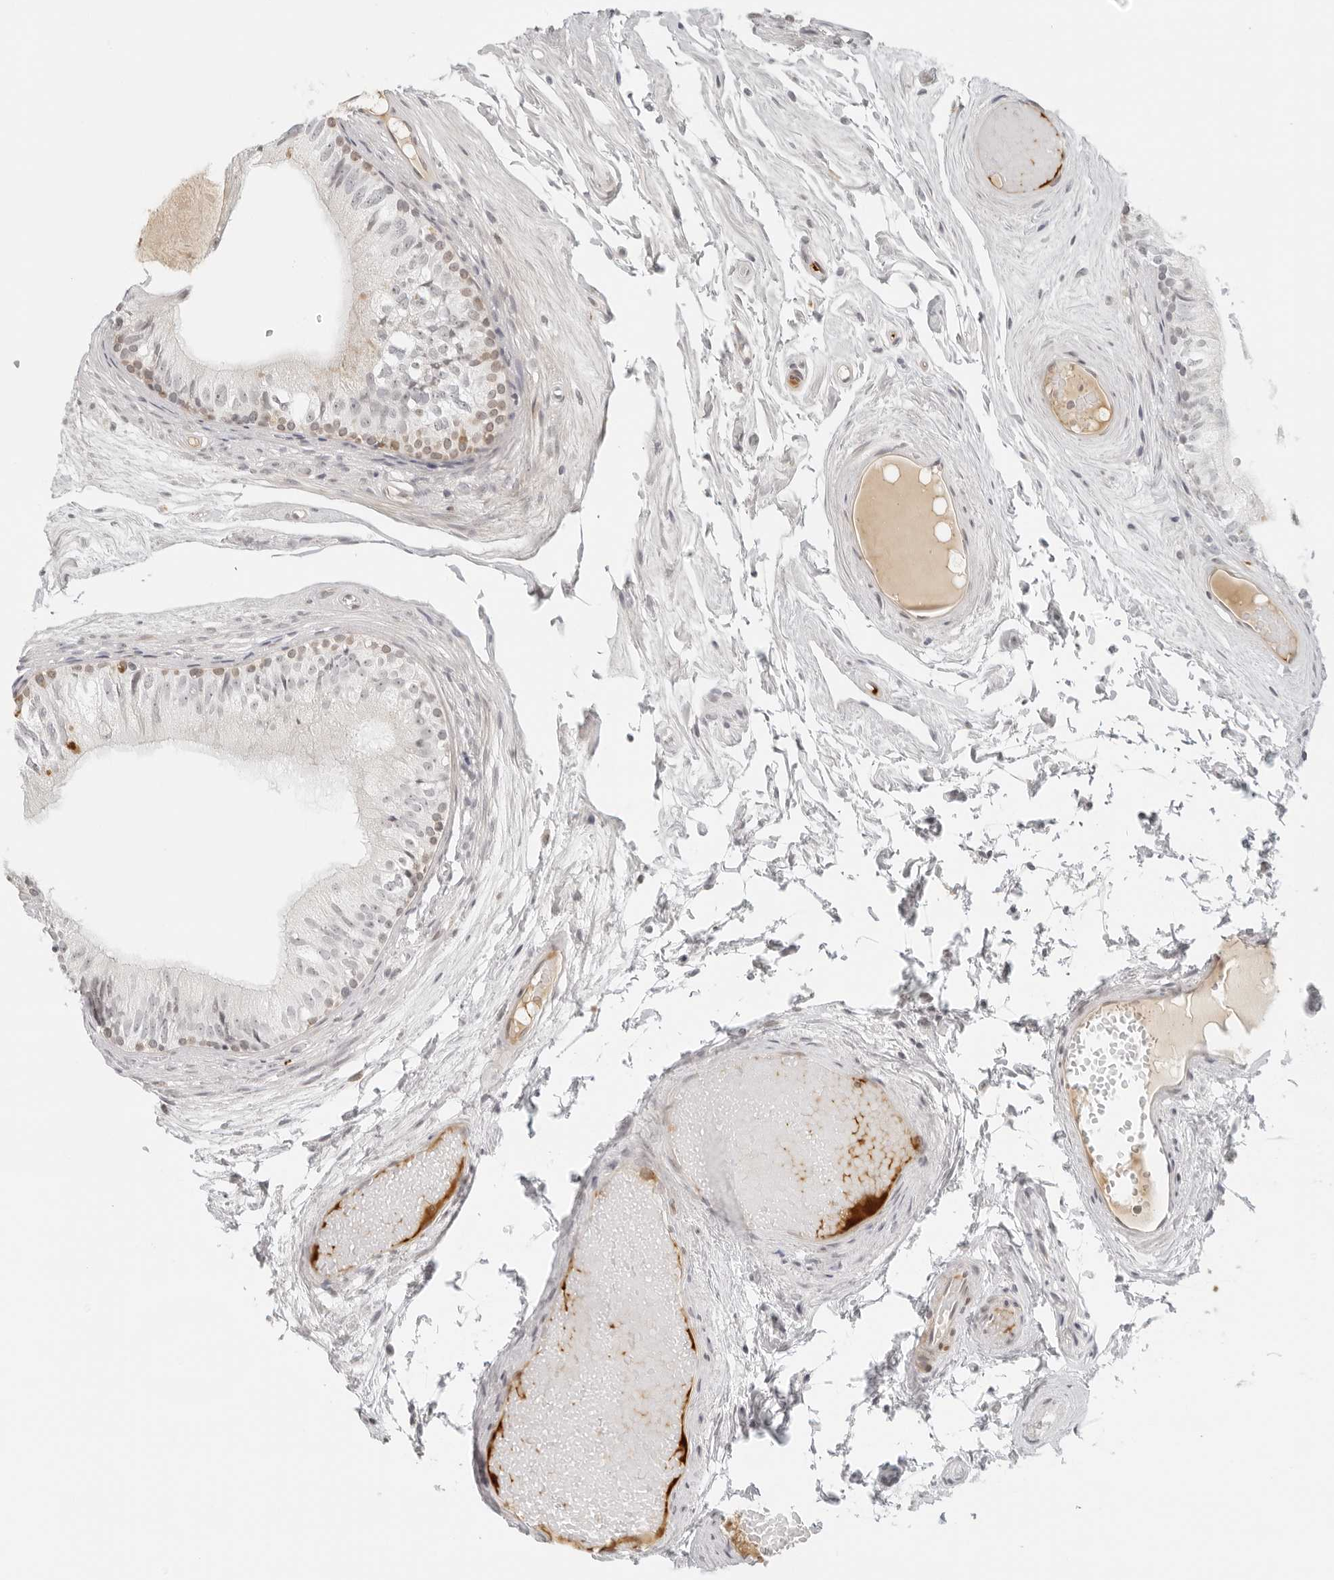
{"staining": {"intensity": "weak", "quantity": "25%-75%", "location": "nuclear"}, "tissue": "epididymis", "cell_type": "Glandular cells", "image_type": "normal", "snomed": [{"axis": "morphology", "description": "Normal tissue, NOS"}, {"axis": "topography", "description": "Epididymis"}], "caption": "Immunohistochemistry (IHC) micrograph of benign epididymis: epididymis stained using IHC reveals low levels of weak protein expression localized specifically in the nuclear of glandular cells, appearing as a nuclear brown color.", "gene": "ZNF678", "patient": {"sex": "male", "age": 79}}